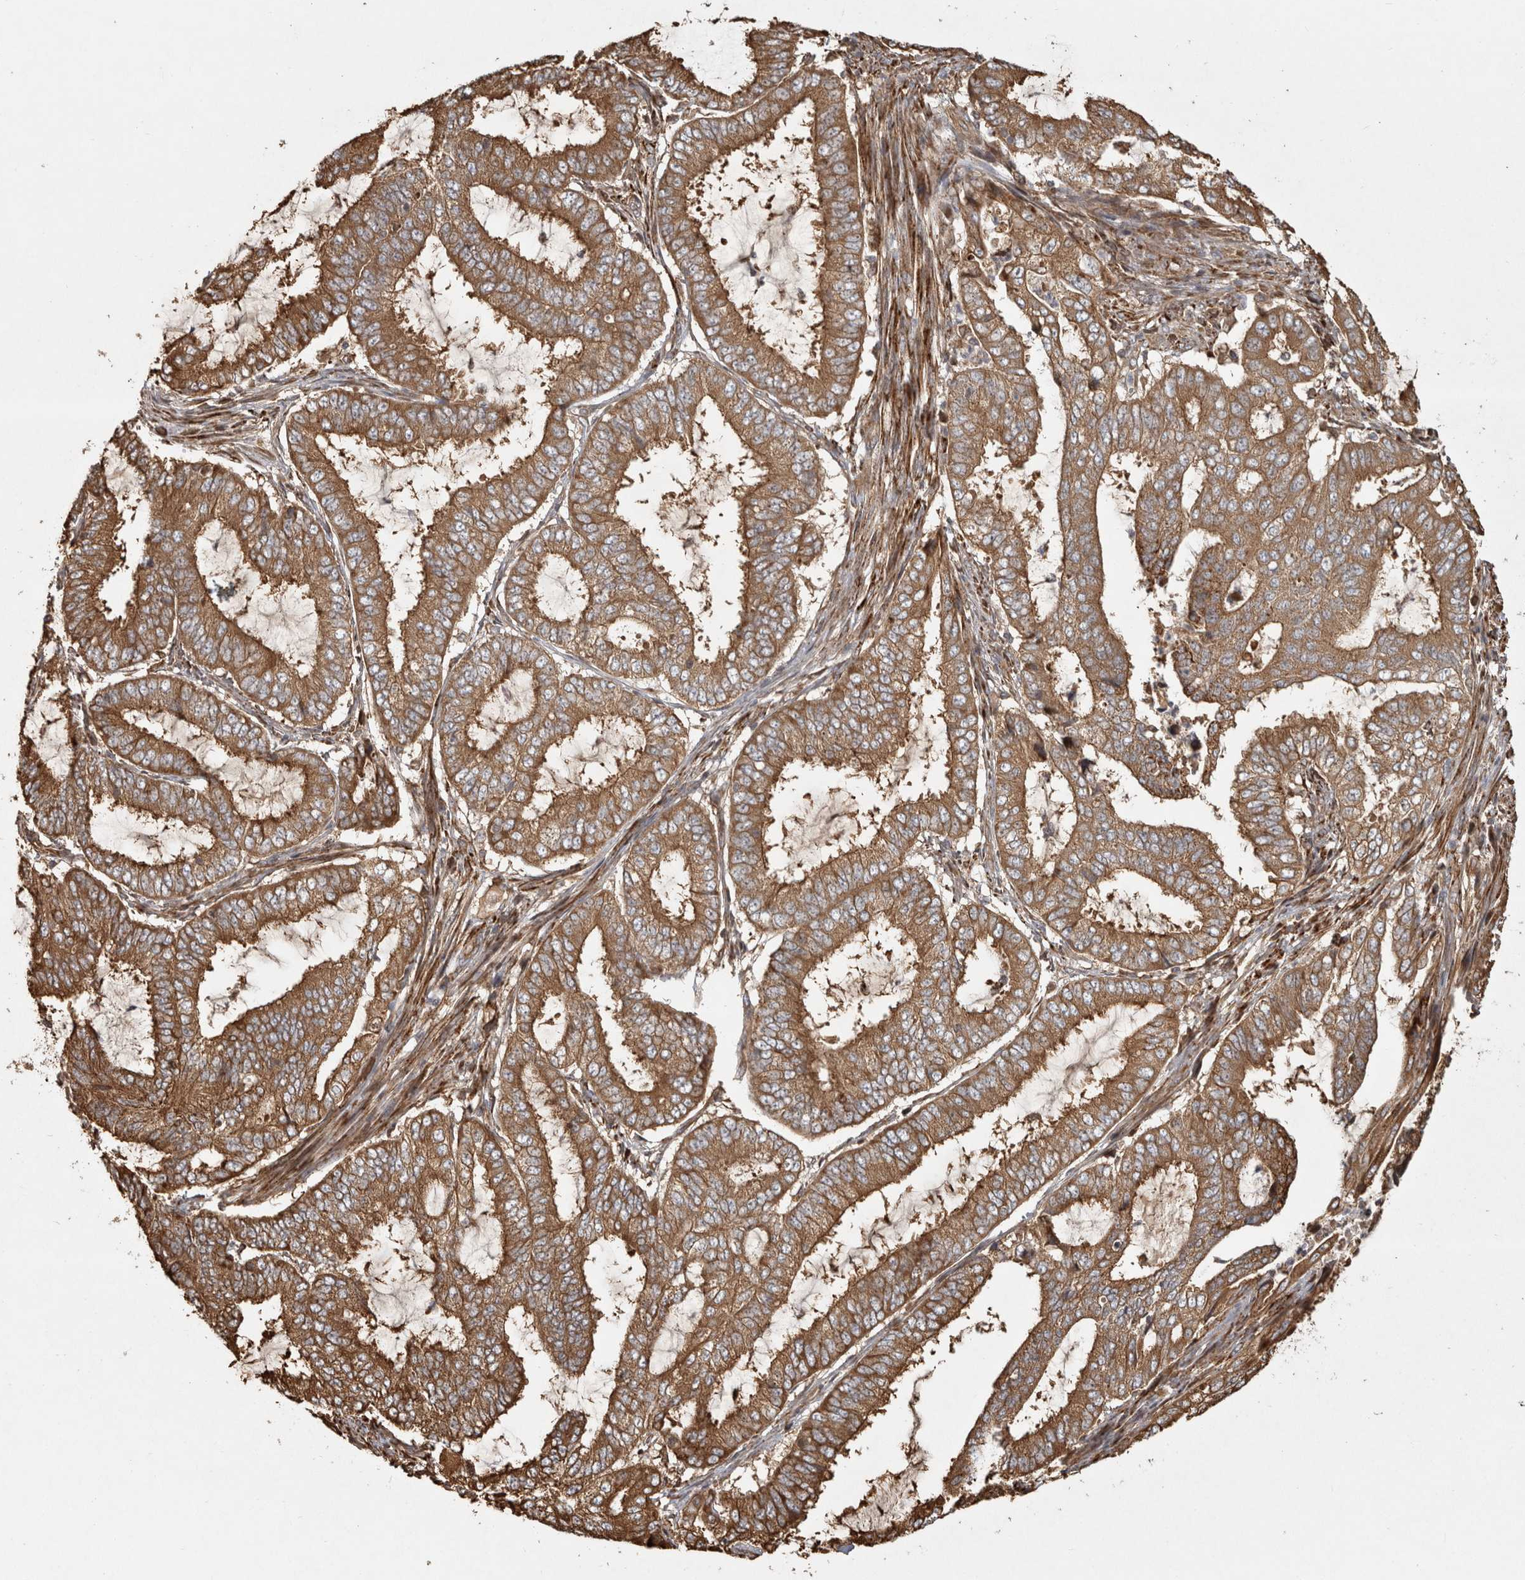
{"staining": {"intensity": "strong", "quantity": ">75%", "location": "cytoplasmic/membranous"}, "tissue": "endometrial cancer", "cell_type": "Tumor cells", "image_type": "cancer", "snomed": [{"axis": "morphology", "description": "Adenocarcinoma, NOS"}, {"axis": "topography", "description": "Endometrium"}], "caption": "A high-resolution micrograph shows IHC staining of endometrial cancer, which reveals strong cytoplasmic/membranous expression in approximately >75% of tumor cells.", "gene": "CAMSAP2", "patient": {"sex": "female", "age": 51}}